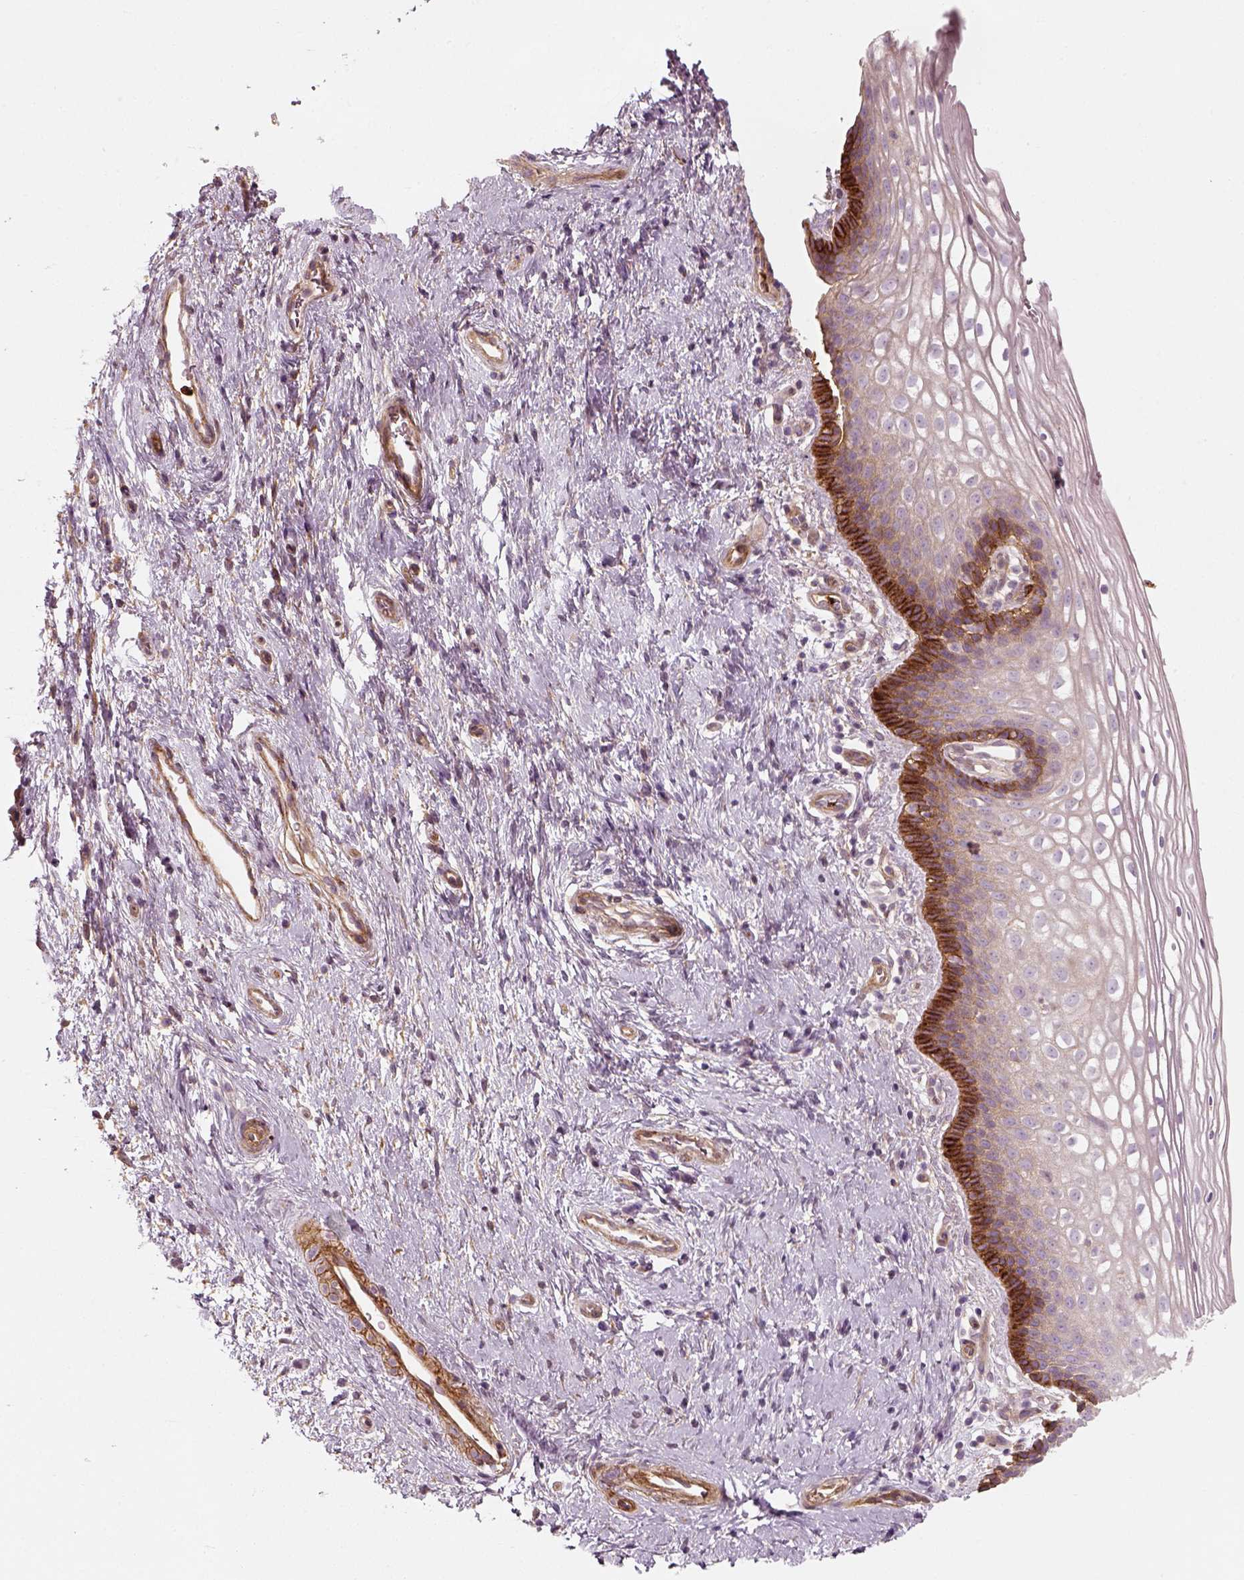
{"staining": {"intensity": "moderate", "quantity": ">75%", "location": "cytoplasmic/membranous"}, "tissue": "cervix", "cell_type": "Glandular cells", "image_type": "normal", "snomed": [{"axis": "morphology", "description": "Normal tissue, NOS"}, {"axis": "topography", "description": "Cervix"}], "caption": "This is a histology image of immunohistochemistry (IHC) staining of benign cervix, which shows moderate positivity in the cytoplasmic/membranous of glandular cells.", "gene": "NPTN", "patient": {"sex": "female", "age": 34}}